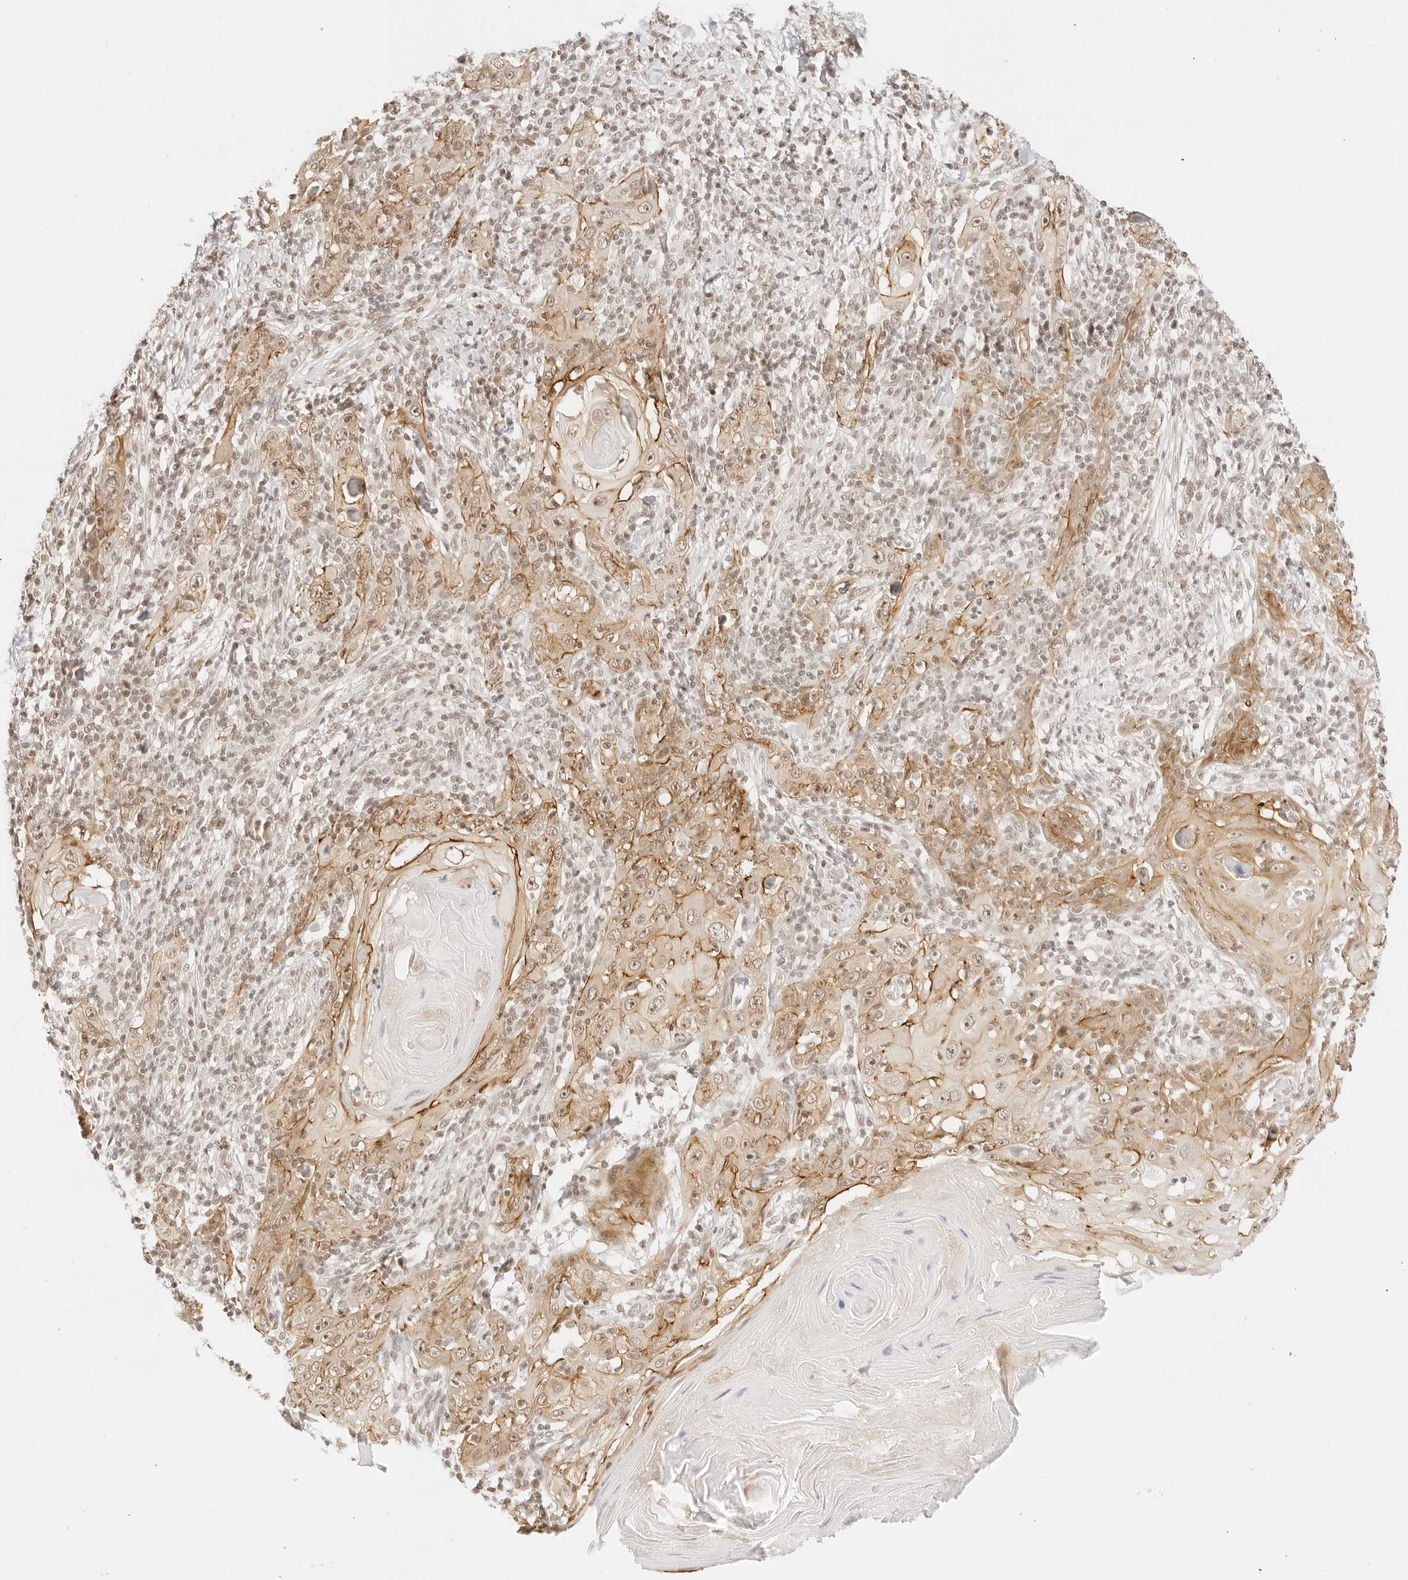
{"staining": {"intensity": "moderate", "quantity": ">75%", "location": "cytoplasmic/membranous,nuclear"}, "tissue": "skin cancer", "cell_type": "Tumor cells", "image_type": "cancer", "snomed": [{"axis": "morphology", "description": "Squamous cell carcinoma, NOS"}, {"axis": "topography", "description": "Skin"}], "caption": "Immunohistochemistry (IHC) staining of skin squamous cell carcinoma, which demonstrates medium levels of moderate cytoplasmic/membranous and nuclear expression in about >75% of tumor cells indicating moderate cytoplasmic/membranous and nuclear protein expression. The staining was performed using DAB (brown) for protein detection and nuclei were counterstained in hematoxylin (blue).", "gene": "GNAS", "patient": {"sex": "female", "age": 88}}